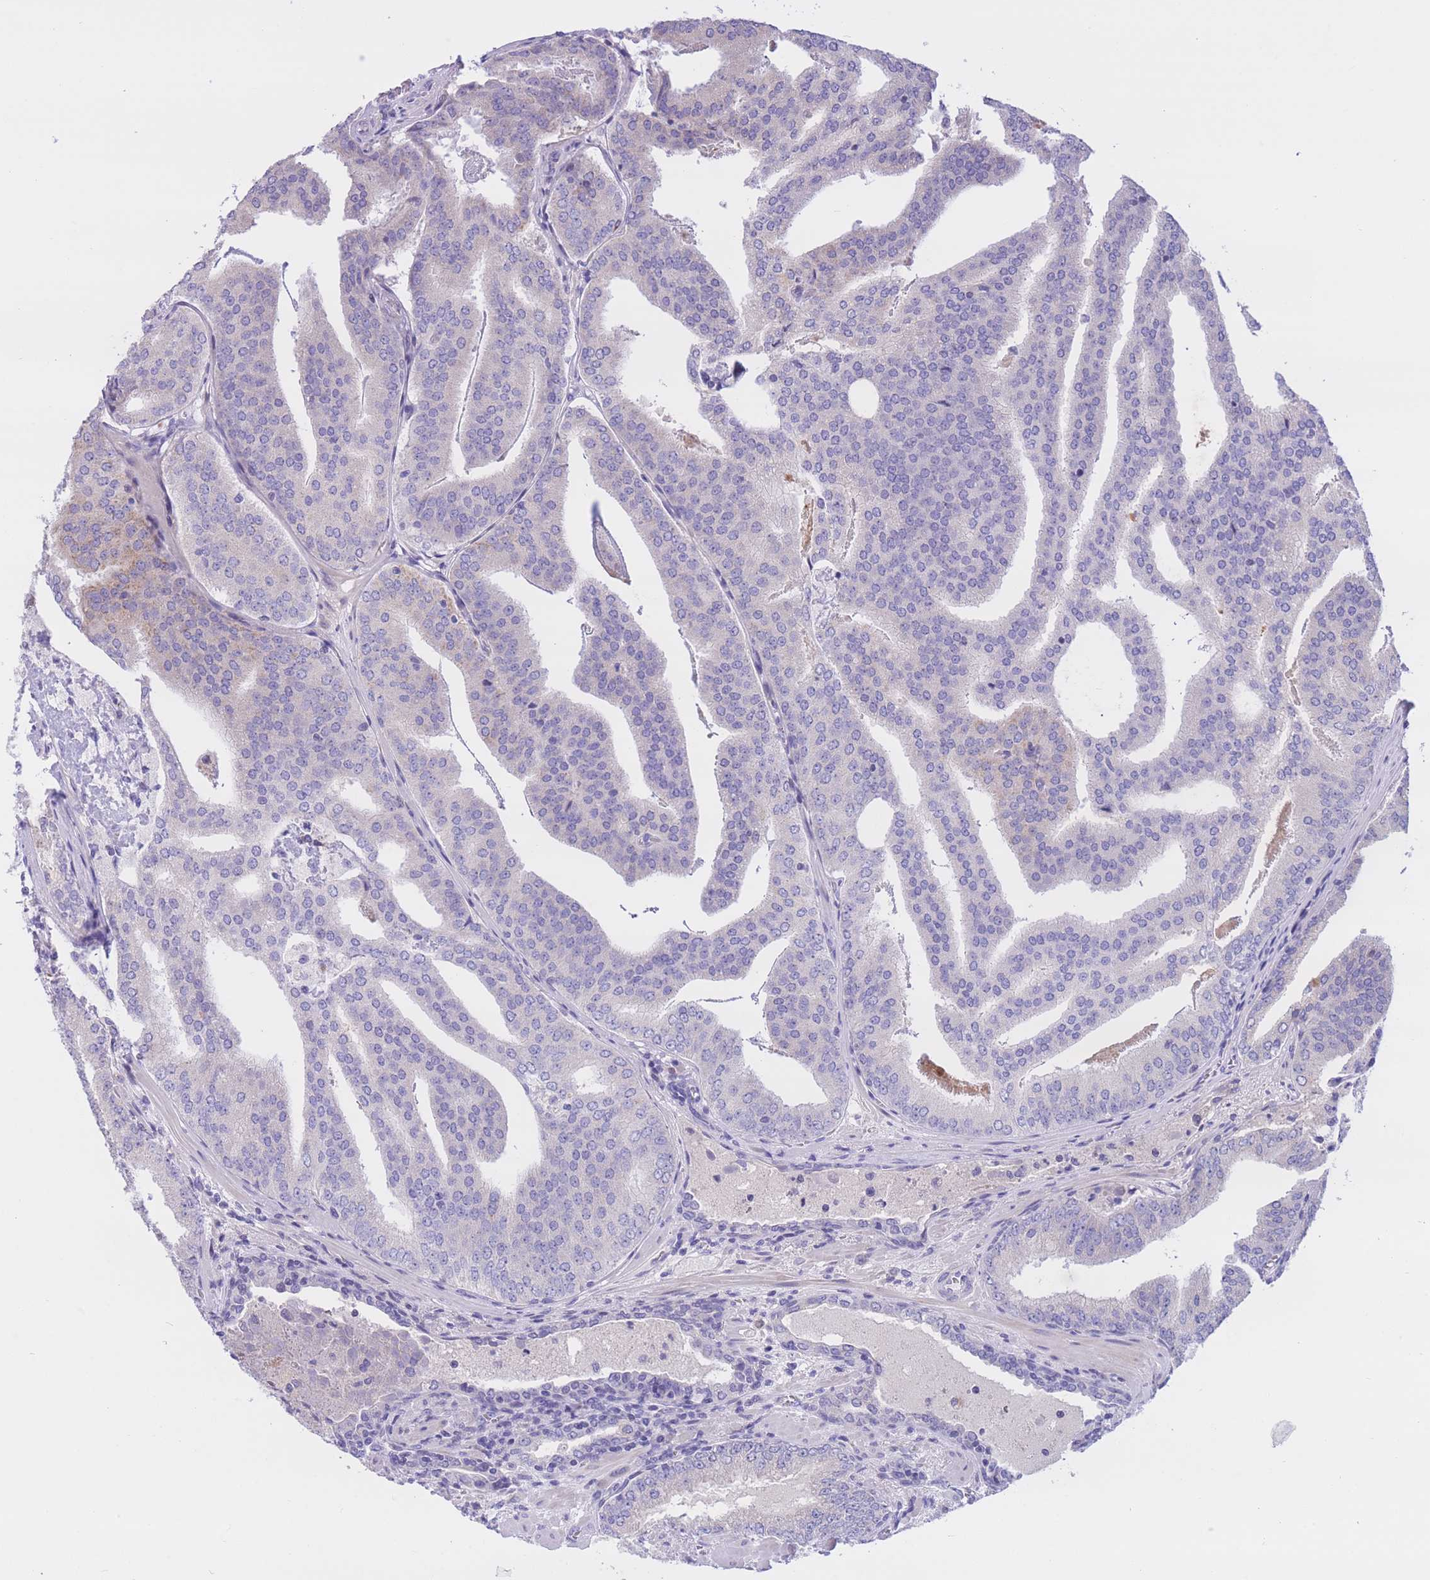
{"staining": {"intensity": "negative", "quantity": "none", "location": "none"}, "tissue": "prostate cancer", "cell_type": "Tumor cells", "image_type": "cancer", "snomed": [{"axis": "morphology", "description": "Adenocarcinoma, High grade"}, {"axis": "topography", "description": "Prostate"}], "caption": "There is no significant positivity in tumor cells of adenocarcinoma (high-grade) (prostate).", "gene": "RPL39L", "patient": {"sex": "male", "age": 68}}